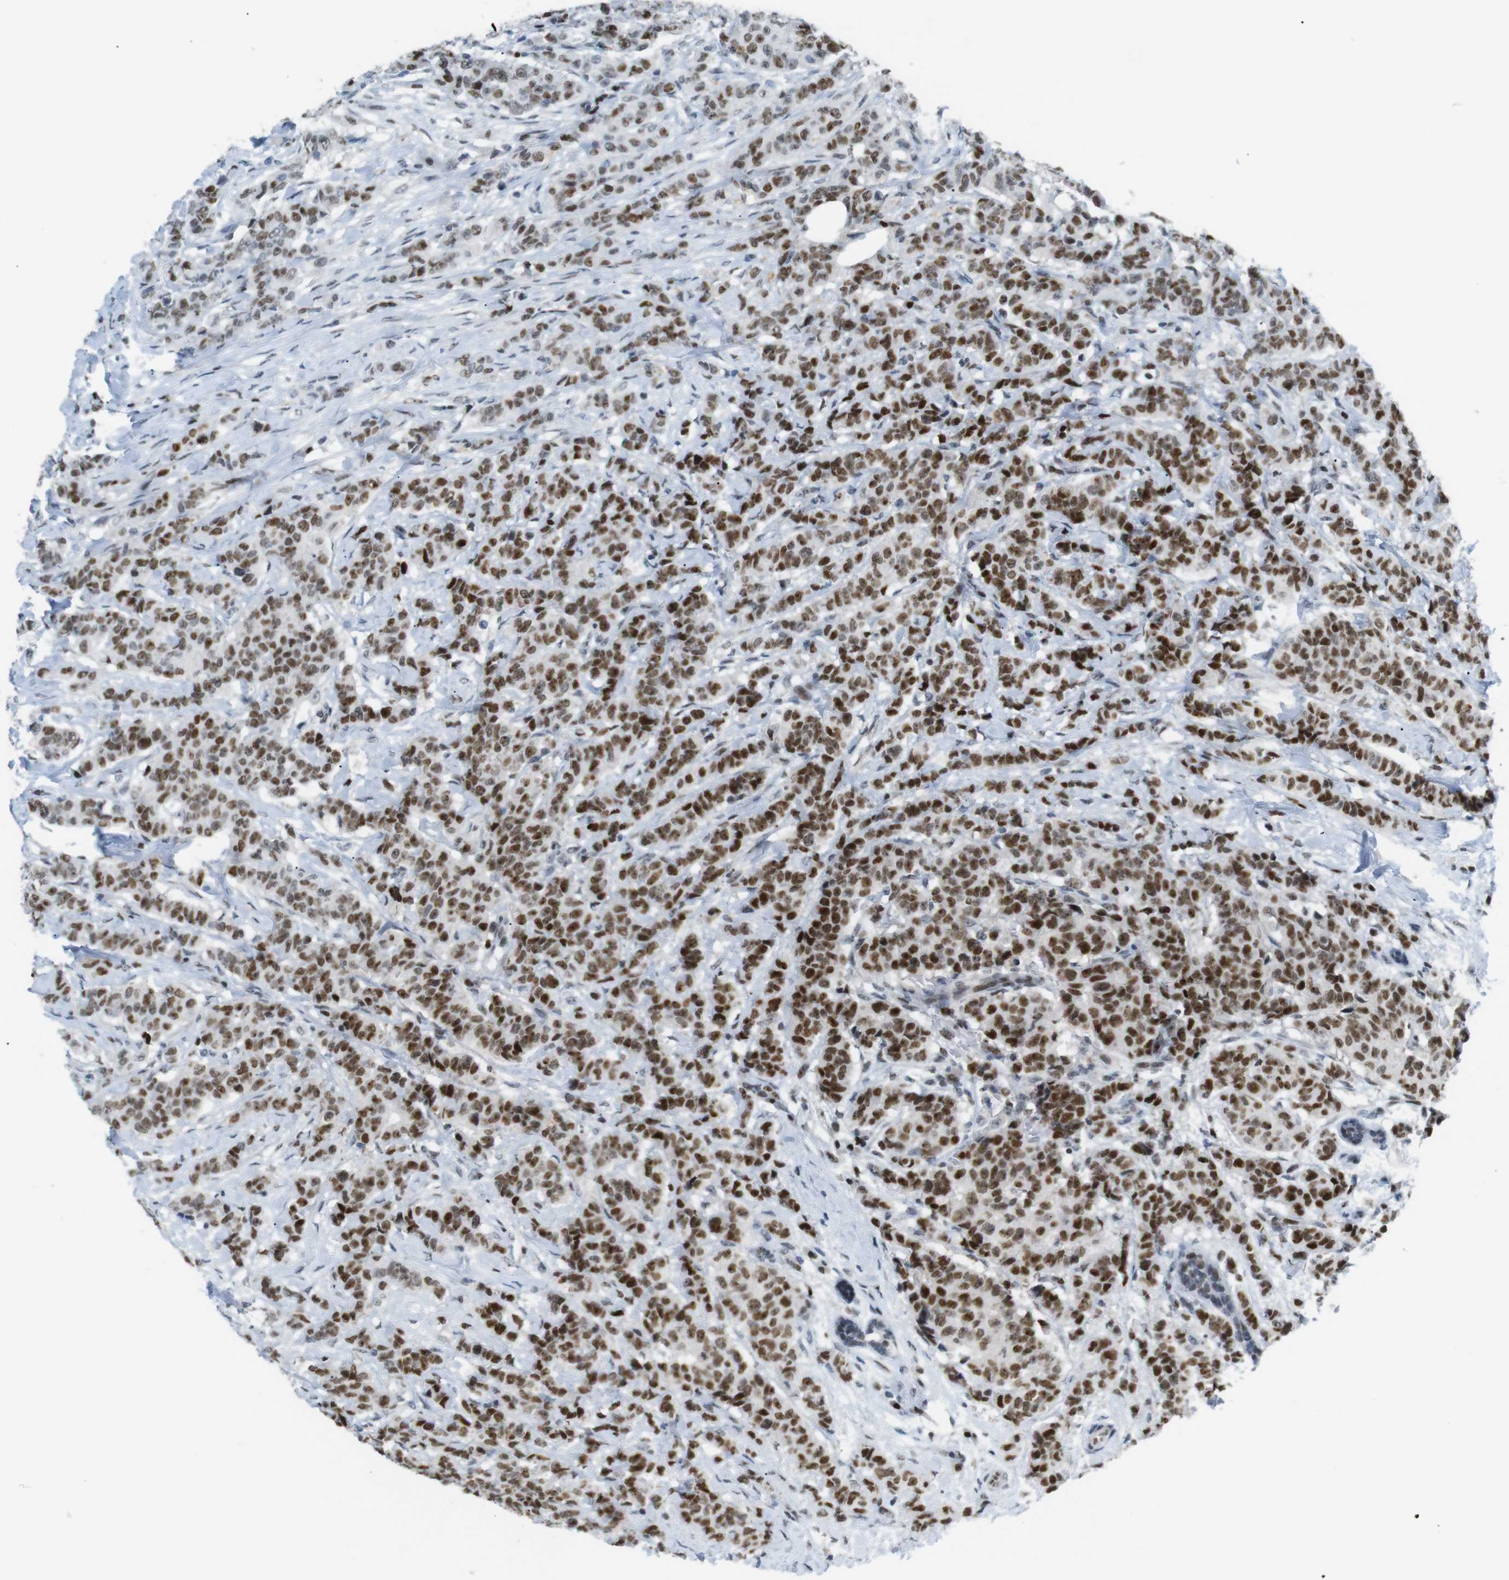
{"staining": {"intensity": "strong", "quantity": ">75%", "location": "nuclear"}, "tissue": "breast cancer", "cell_type": "Tumor cells", "image_type": "cancer", "snomed": [{"axis": "morphology", "description": "Normal tissue, NOS"}, {"axis": "morphology", "description": "Duct carcinoma"}, {"axis": "topography", "description": "Breast"}], "caption": "DAB immunohistochemical staining of breast cancer displays strong nuclear protein positivity in approximately >75% of tumor cells.", "gene": "RIOX2", "patient": {"sex": "female", "age": 40}}